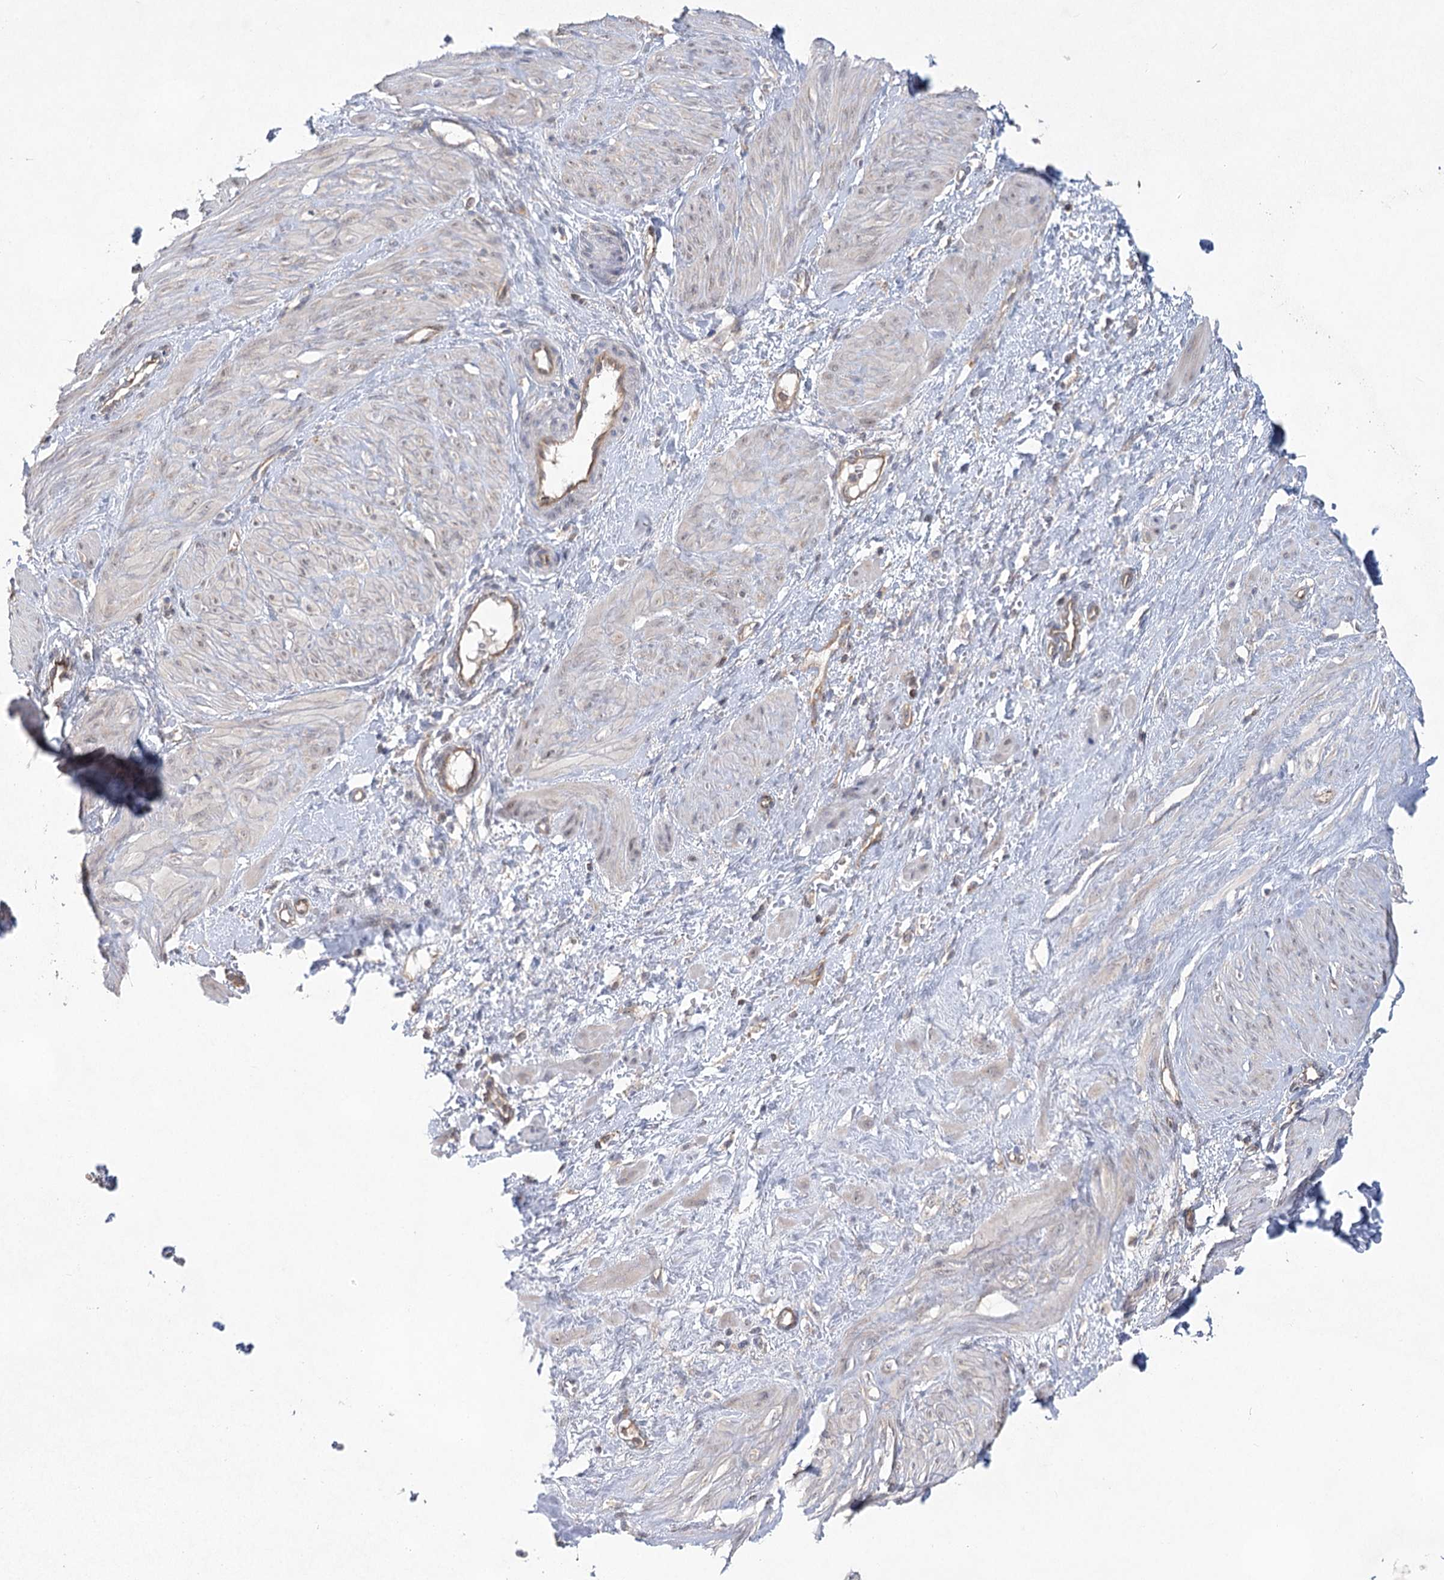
{"staining": {"intensity": "negative", "quantity": "none", "location": "none"}, "tissue": "smooth muscle", "cell_type": "Smooth muscle cells", "image_type": "normal", "snomed": [{"axis": "morphology", "description": "Normal tissue, NOS"}, {"axis": "topography", "description": "Endometrium"}], "caption": "IHC micrograph of normal smooth muscle stained for a protein (brown), which reveals no staining in smooth muscle cells. (DAB (3,3'-diaminobenzidine) immunohistochemistry, high magnification).", "gene": "EIF3A", "patient": {"sex": "female", "age": 33}}